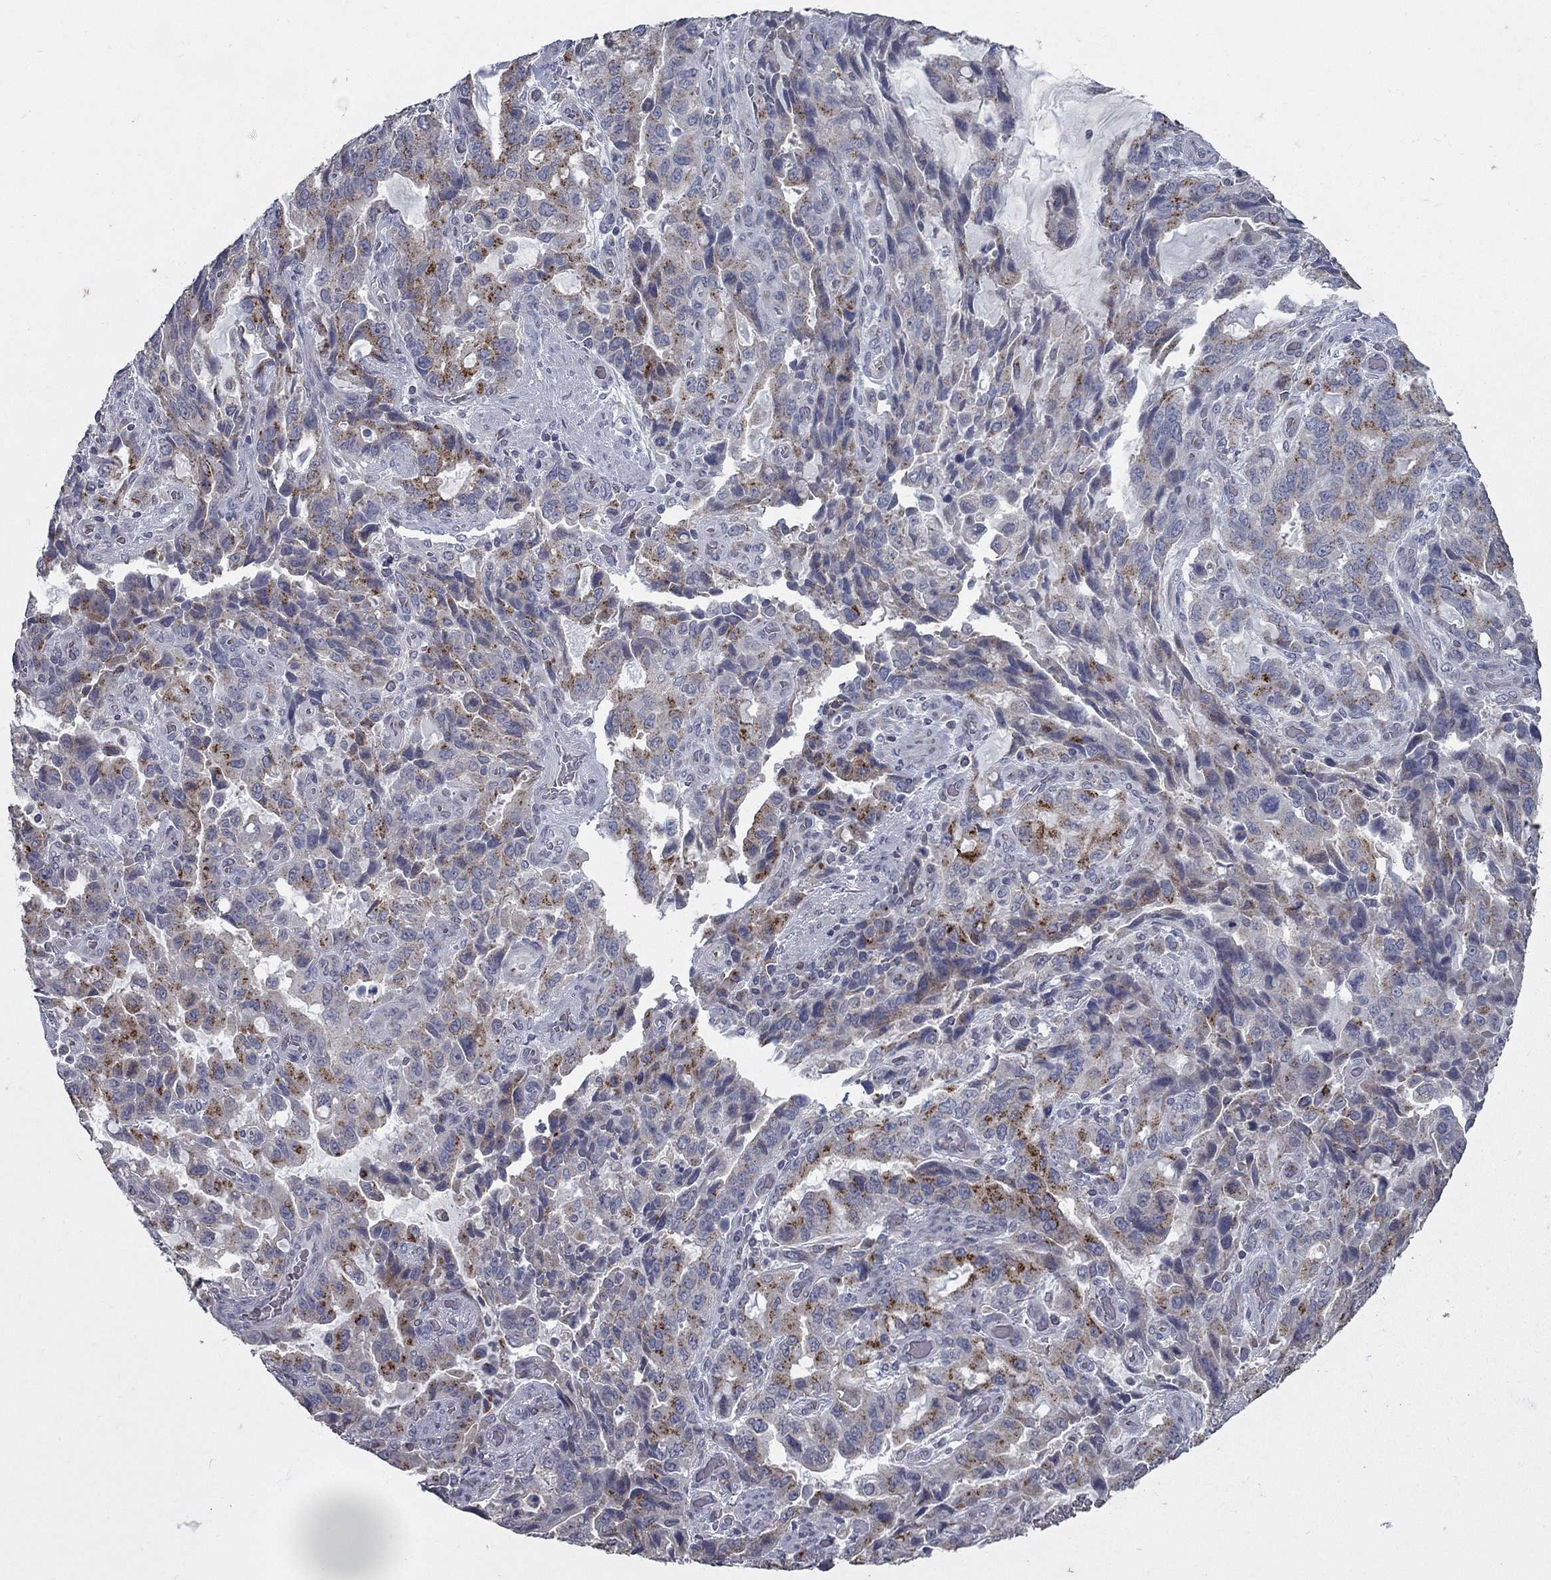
{"staining": {"intensity": "strong", "quantity": "25%-75%", "location": "cytoplasmic/membranous"}, "tissue": "stomach cancer", "cell_type": "Tumor cells", "image_type": "cancer", "snomed": [{"axis": "morphology", "description": "Adenocarcinoma, NOS"}, {"axis": "topography", "description": "Stomach, upper"}], "caption": "Protein staining reveals strong cytoplasmic/membranous positivity in approximately 25%-75% of tumor cells in adenocarcinoma (stomach). The staining was performed using DAB, with brown indicating positive protein expression. Nuclei are stained blue with hematoxylin.", "gene": "KIAA0319L", "patient": {"sex": "male", "age": 85}}